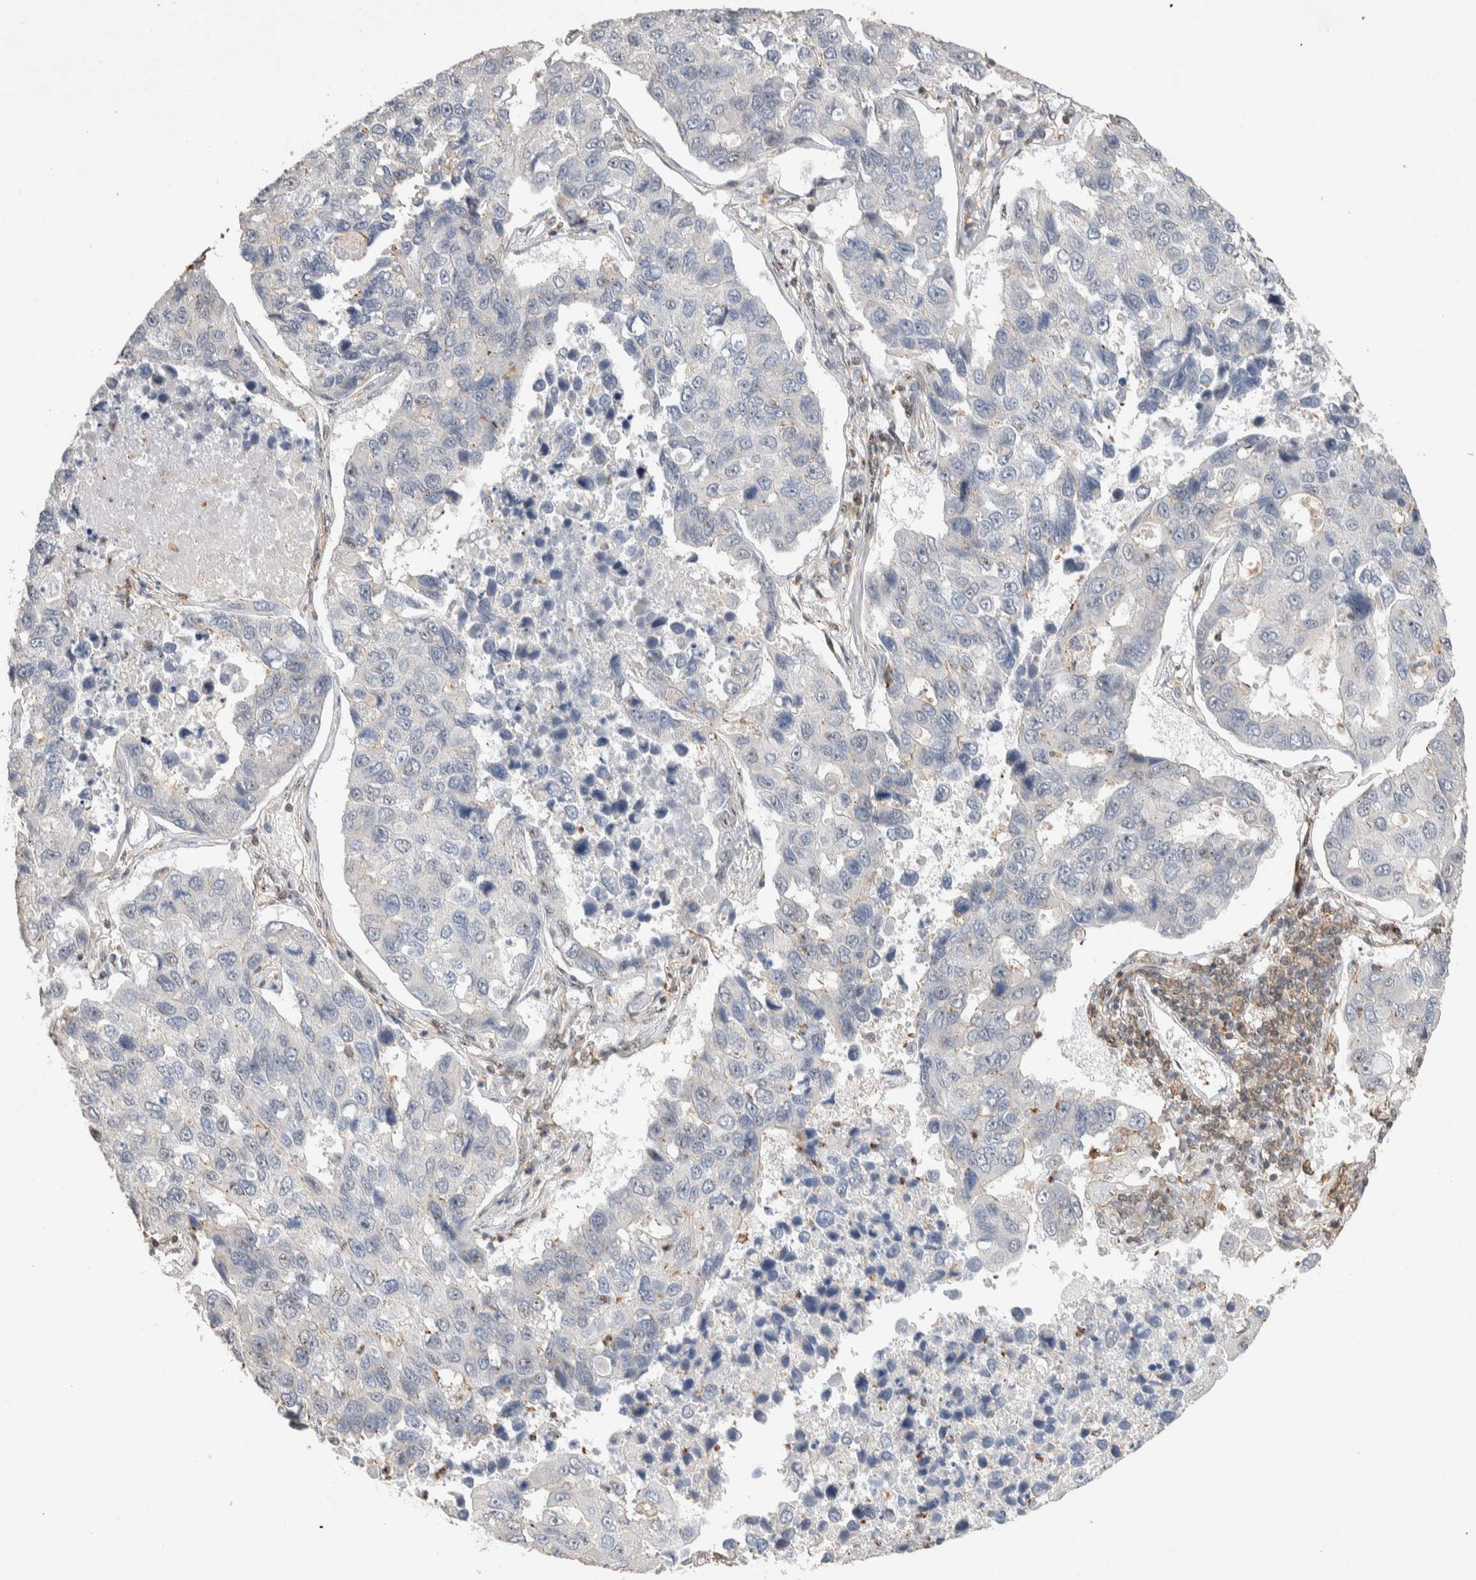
{"staining": {"intensity": "negative", "quantity": "none", "location": "none"}, "tissue": "lung cancer", "cell_type": "Tumor cells", "image_type": "cancer", "snomed": [{"axis": "morphology", "description": "Adenocarcinoma, NOS"}, {"axis": "topography", "description": "Lung"}], "caption": "DAB immunohistochemical staining of lung cancer shows no significant expression in tumor cells.", "gene": "ZNF704", "patient": {"sex": "male", "age": 64}}